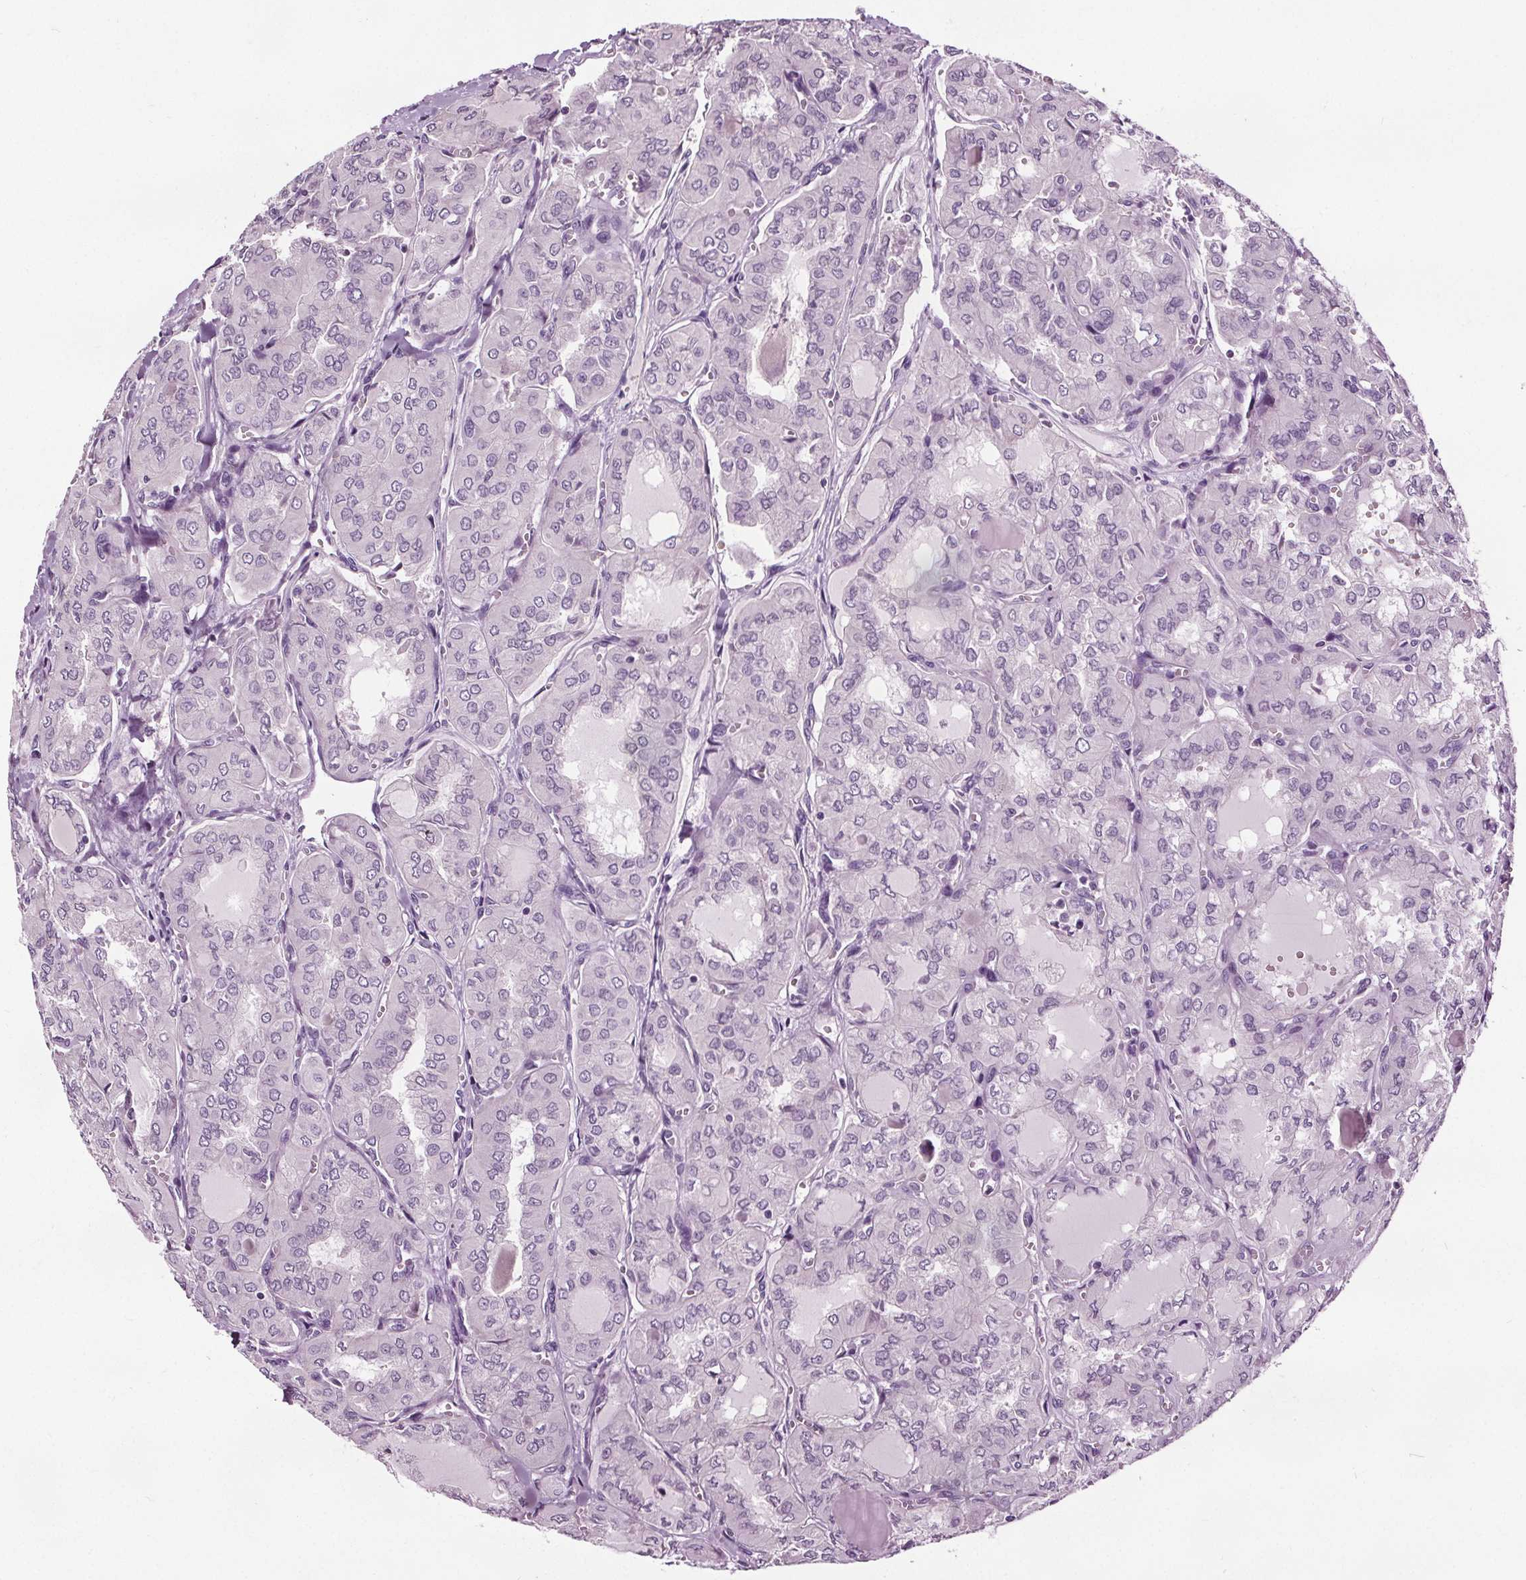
{"staining": {"intensity": "negative", "quantity": "none", "location": "none"}, "tissue": "thyroid cancer", "cell_type": "Tumor cells", "image_type": "cancer", "snomed": [{"axis": "morphology", "description": "Papillary adenocarcinoma, NOS"}, {"axis": "topography", "description": "Thyroid gland"}], "caption": "Papillary adenocarcinoma (thyroid) was stained to show a protein in brown. There is no significant staining in tumor cells.", "gene": "RASA1", "patient": {"sex": "male", "age": 20}}